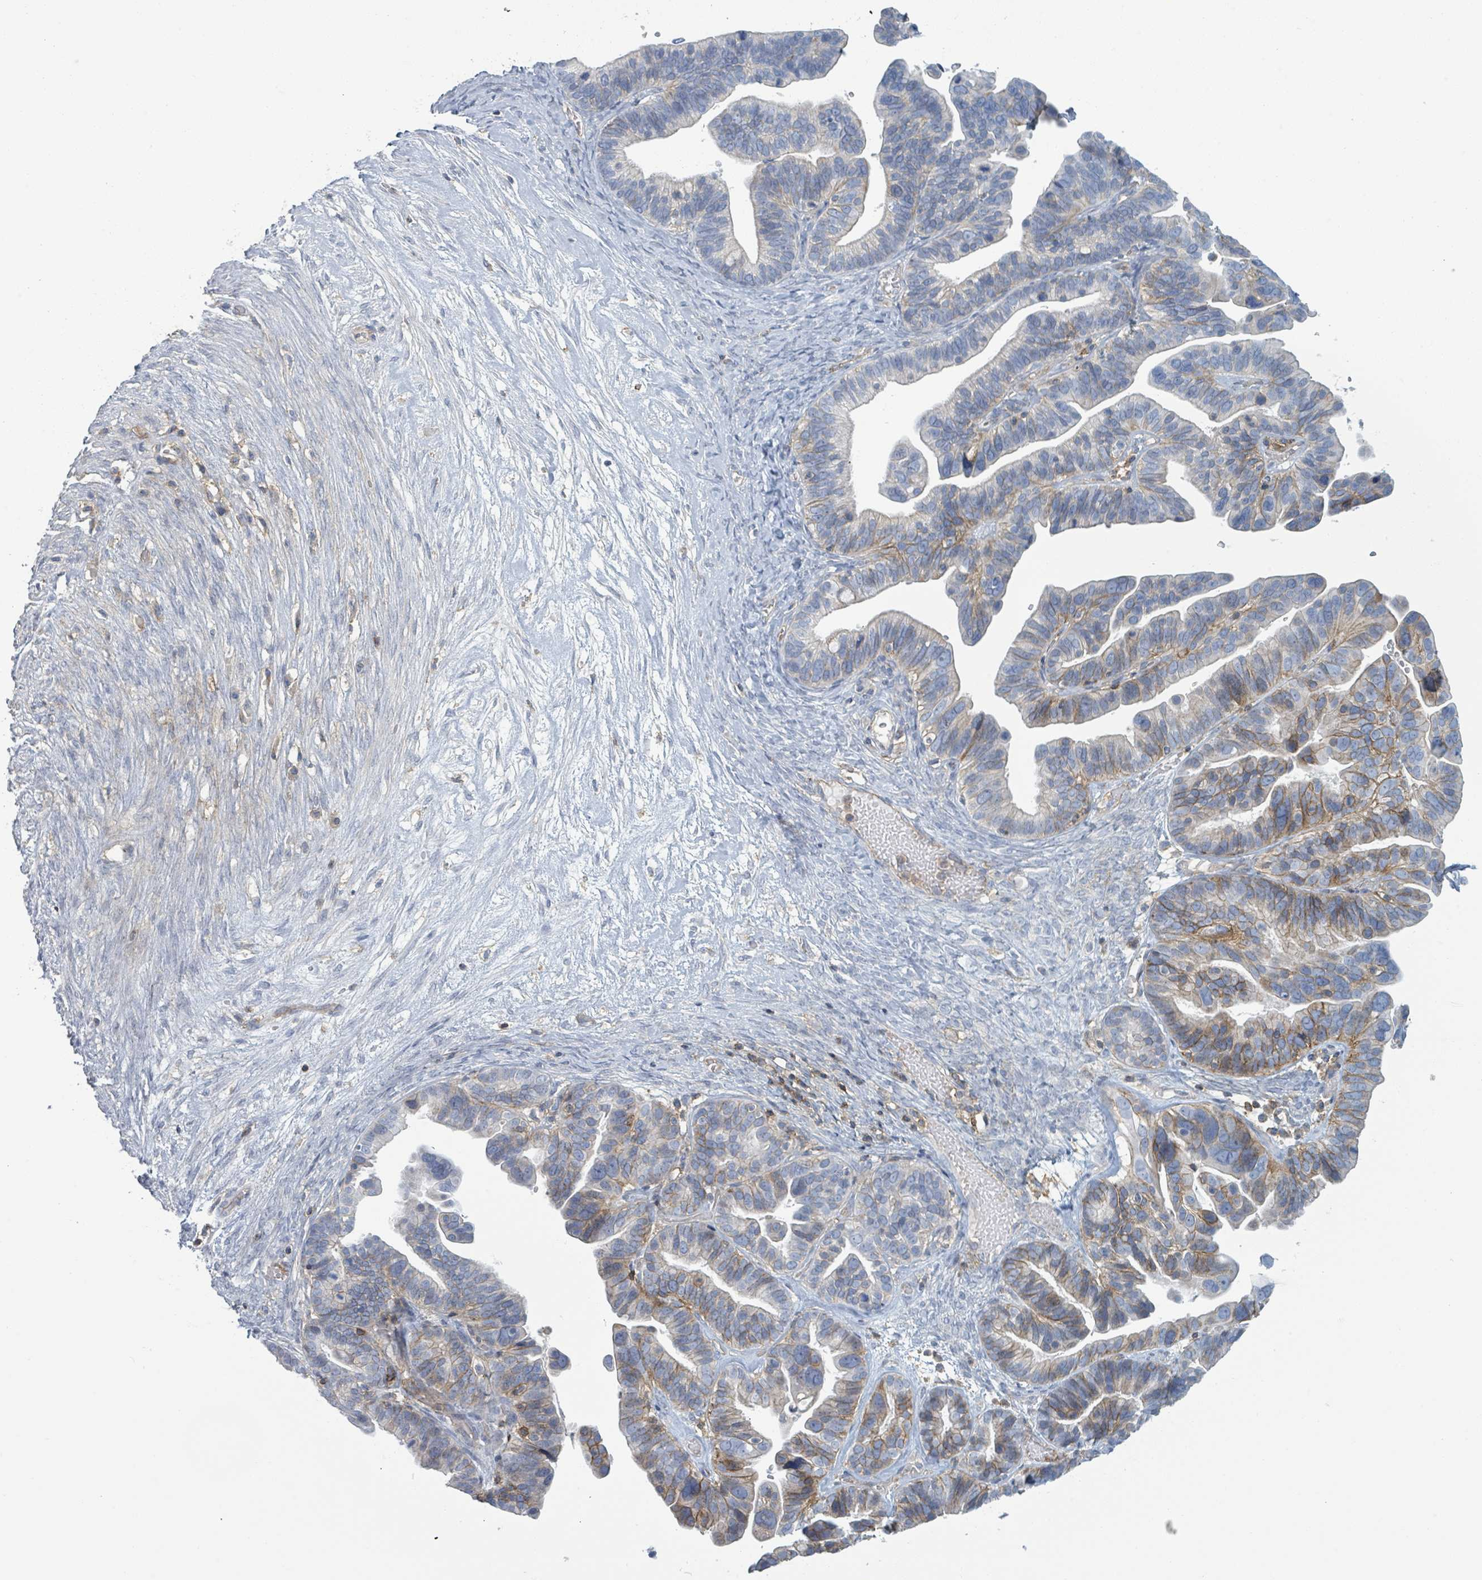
{"staining": {"intensity": "moderate", "quantity": "<25%", "location": "cytoplasmic/membranous"}, "tissue": "ovarian cancer", "cell_type": "Tumor cells", "image_type": "cancer", "snomed": [{"axis": "morphology", "description": "Cystadenocarcinoma, serous, NOS"}, {"axis": "topography", "description": "Ovary"}], "caption": "Serous cystadenocarcinoma (ovarian) tissue shows moderate cytoplasmic/membranous staining in about <25% of tumor cells", "gene": "TNFRSF14", "patient": {"sex": "female", "age": 56}}